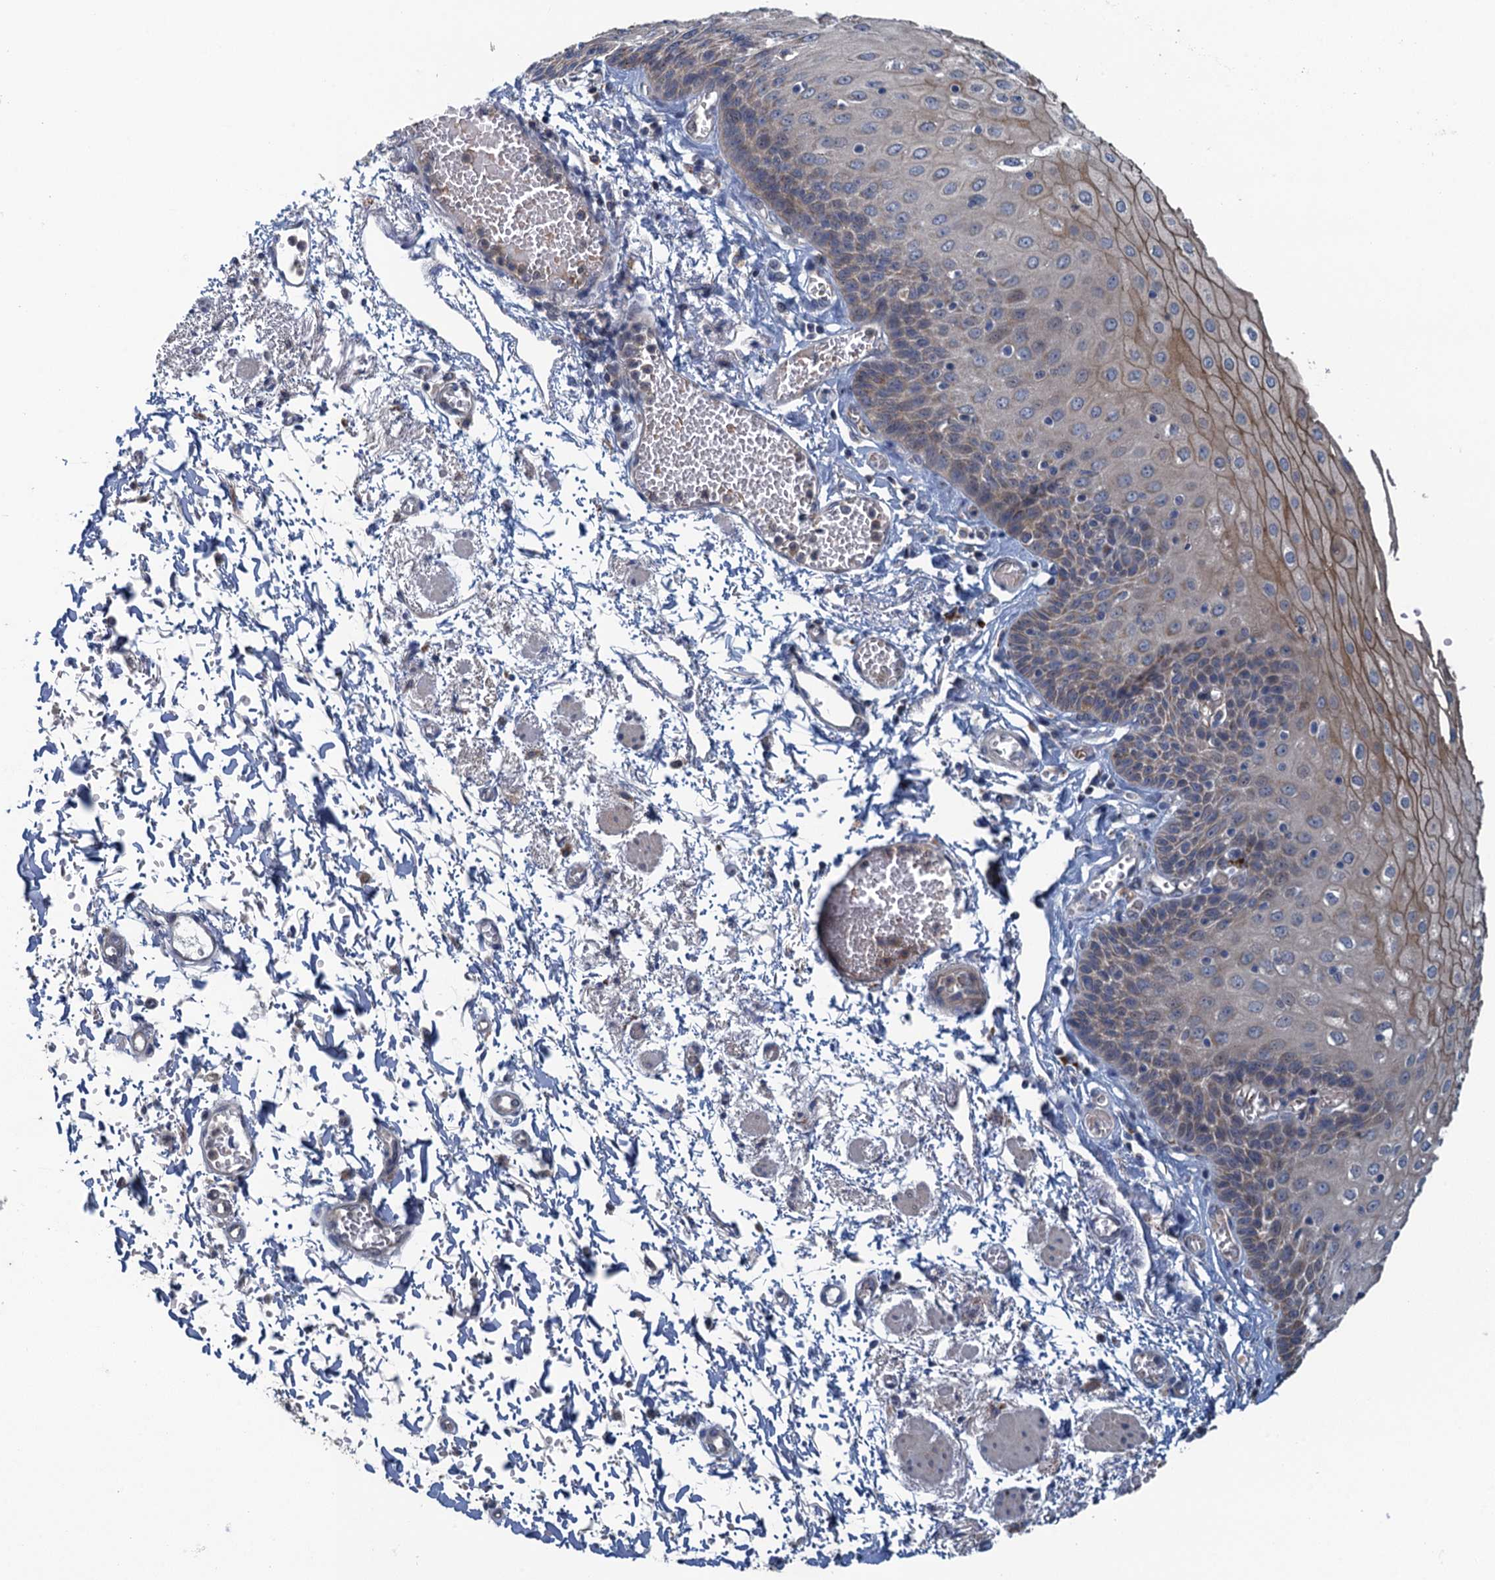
{"staining": {"intensity": "moderate", "quantity": "<25%", "location": "cytoplasmic/membranous"}, "tissue": "esophagus", "cell_type": "Squamous epithelial cells", "image_type": "normal", "snomed": [{"axis": "morphology", "description": "Normal tissue, NOS"}, {"axis": "topography", "description": "Esophagus"}], "caption": "Immunohistochemistry (IHC) of benign esophagus demonstrates low levels of moderate cytoplasmic/membranous positivity in approximately <25% of squamous epithelial cells.", "gene": "KBTBD8", "patient": {"sex": "male", "age": 81}}